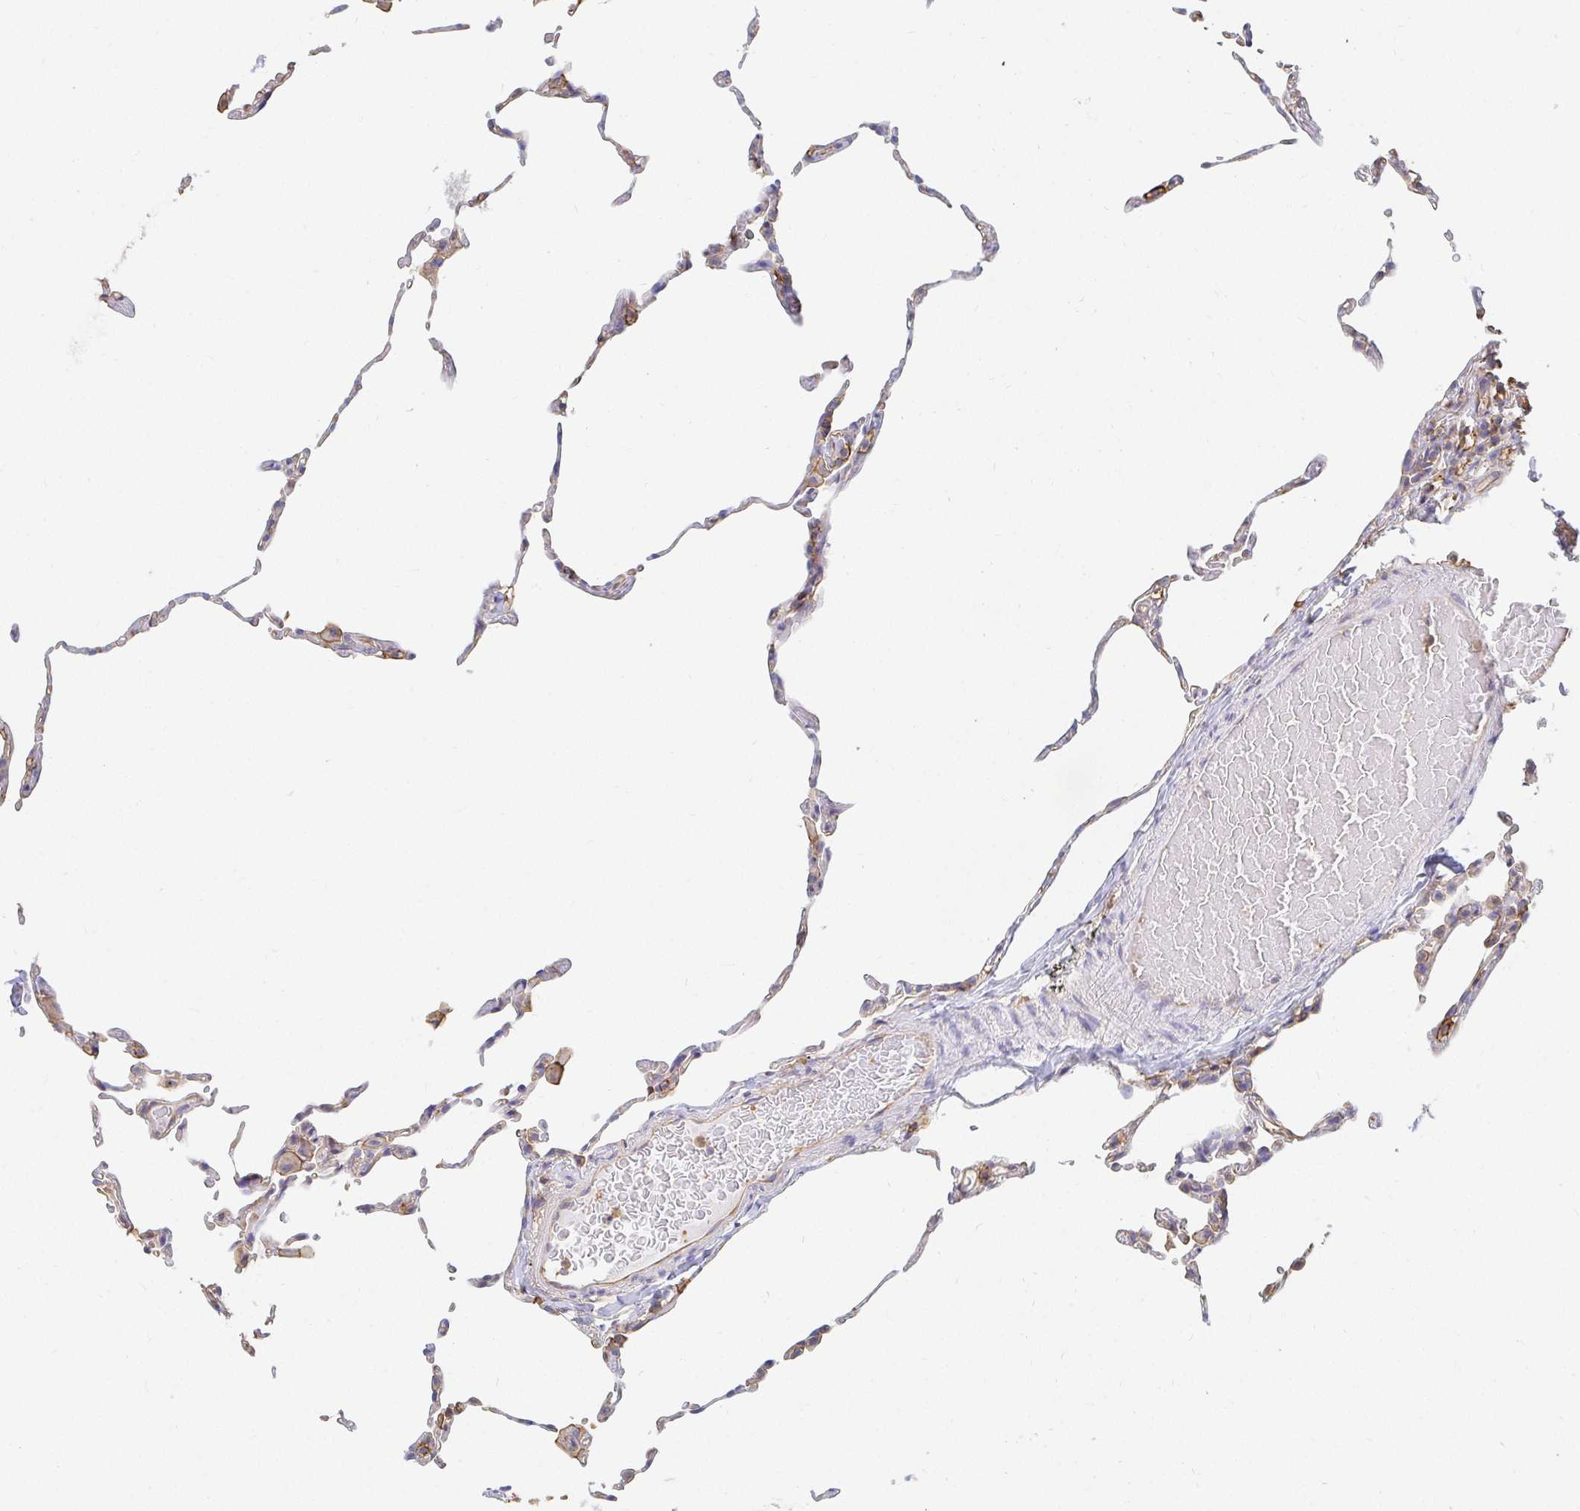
{"staining": {"intensity": "weak", "quantity": "<25%", "location": "cytoplasmic/membranous"}, "tissue": "lung", "cell_type": "Alveolar cells", "image_type": "normal", "snomed": [{"axis": "morphology", "description": "Normal tissue, NOS"}, {"axis": "topography", "description": "Lung"}], "caption": "Immunohistochemistry image of benign lung: human lung stained with DAB (3,3'-diaminobenzidine) exhibits no significant protein staining in alveolar cells.", "gene": "TSPAN19", "patient": {"sex": "female", "age": 57}}